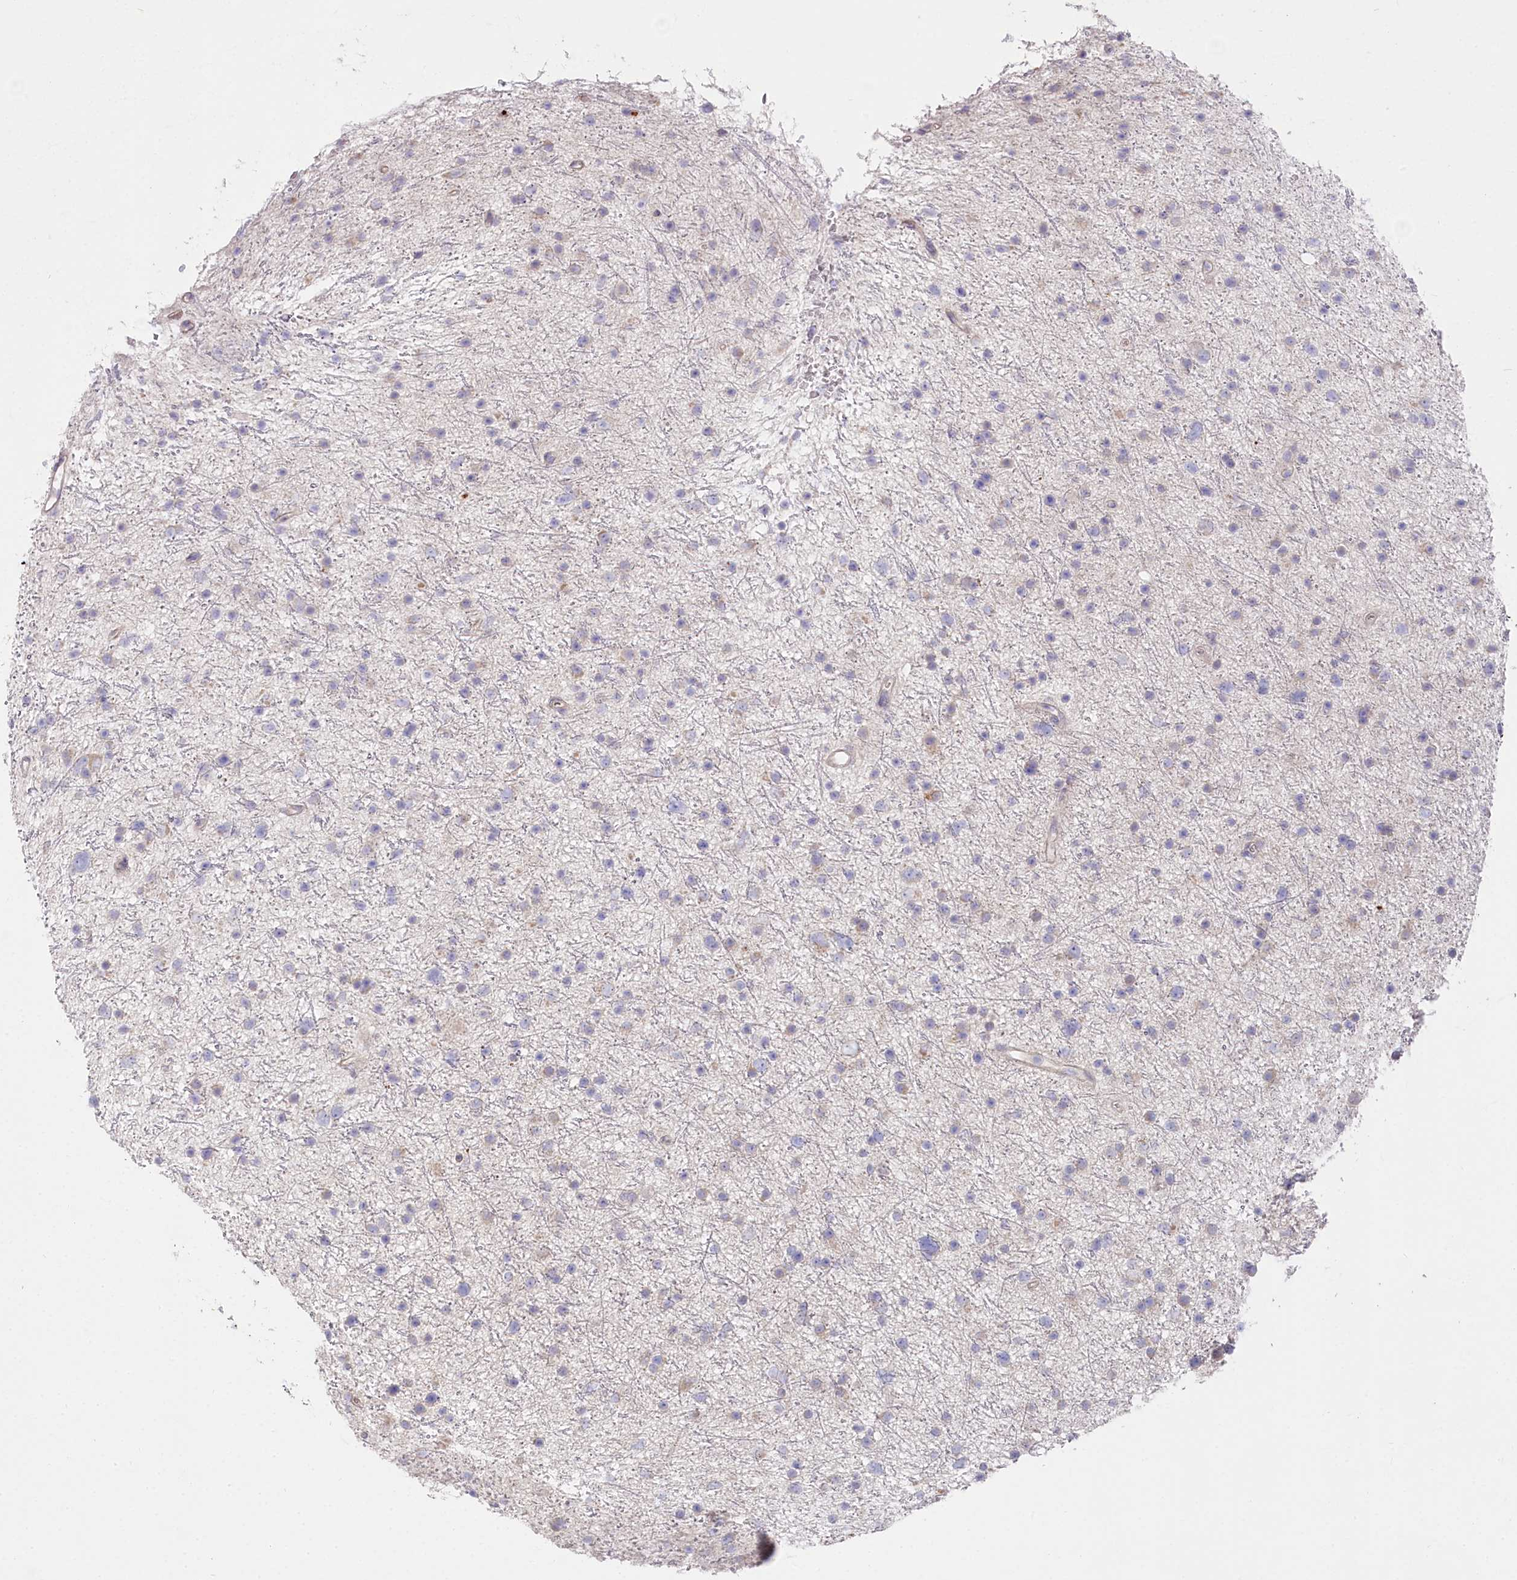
{"staining": {"intensity": "negative", "quantity": "none", "location": "none"}, "tissue": "glioma", "cell_type": "Tumor cells", "image_type": "cancer", "snomed": [{"axis": "morphology", "description": "Glioma, malignant, Low grade"}, {"axis": "topography", "description": "Cerebral cortex"}], "caption": "Immunohistochemical staining of malignant glioma (low-grade) displays no significant staining in tumor cells.", "gene": "POGLUT1", "patient": {"sex": "female", "age": 39}}